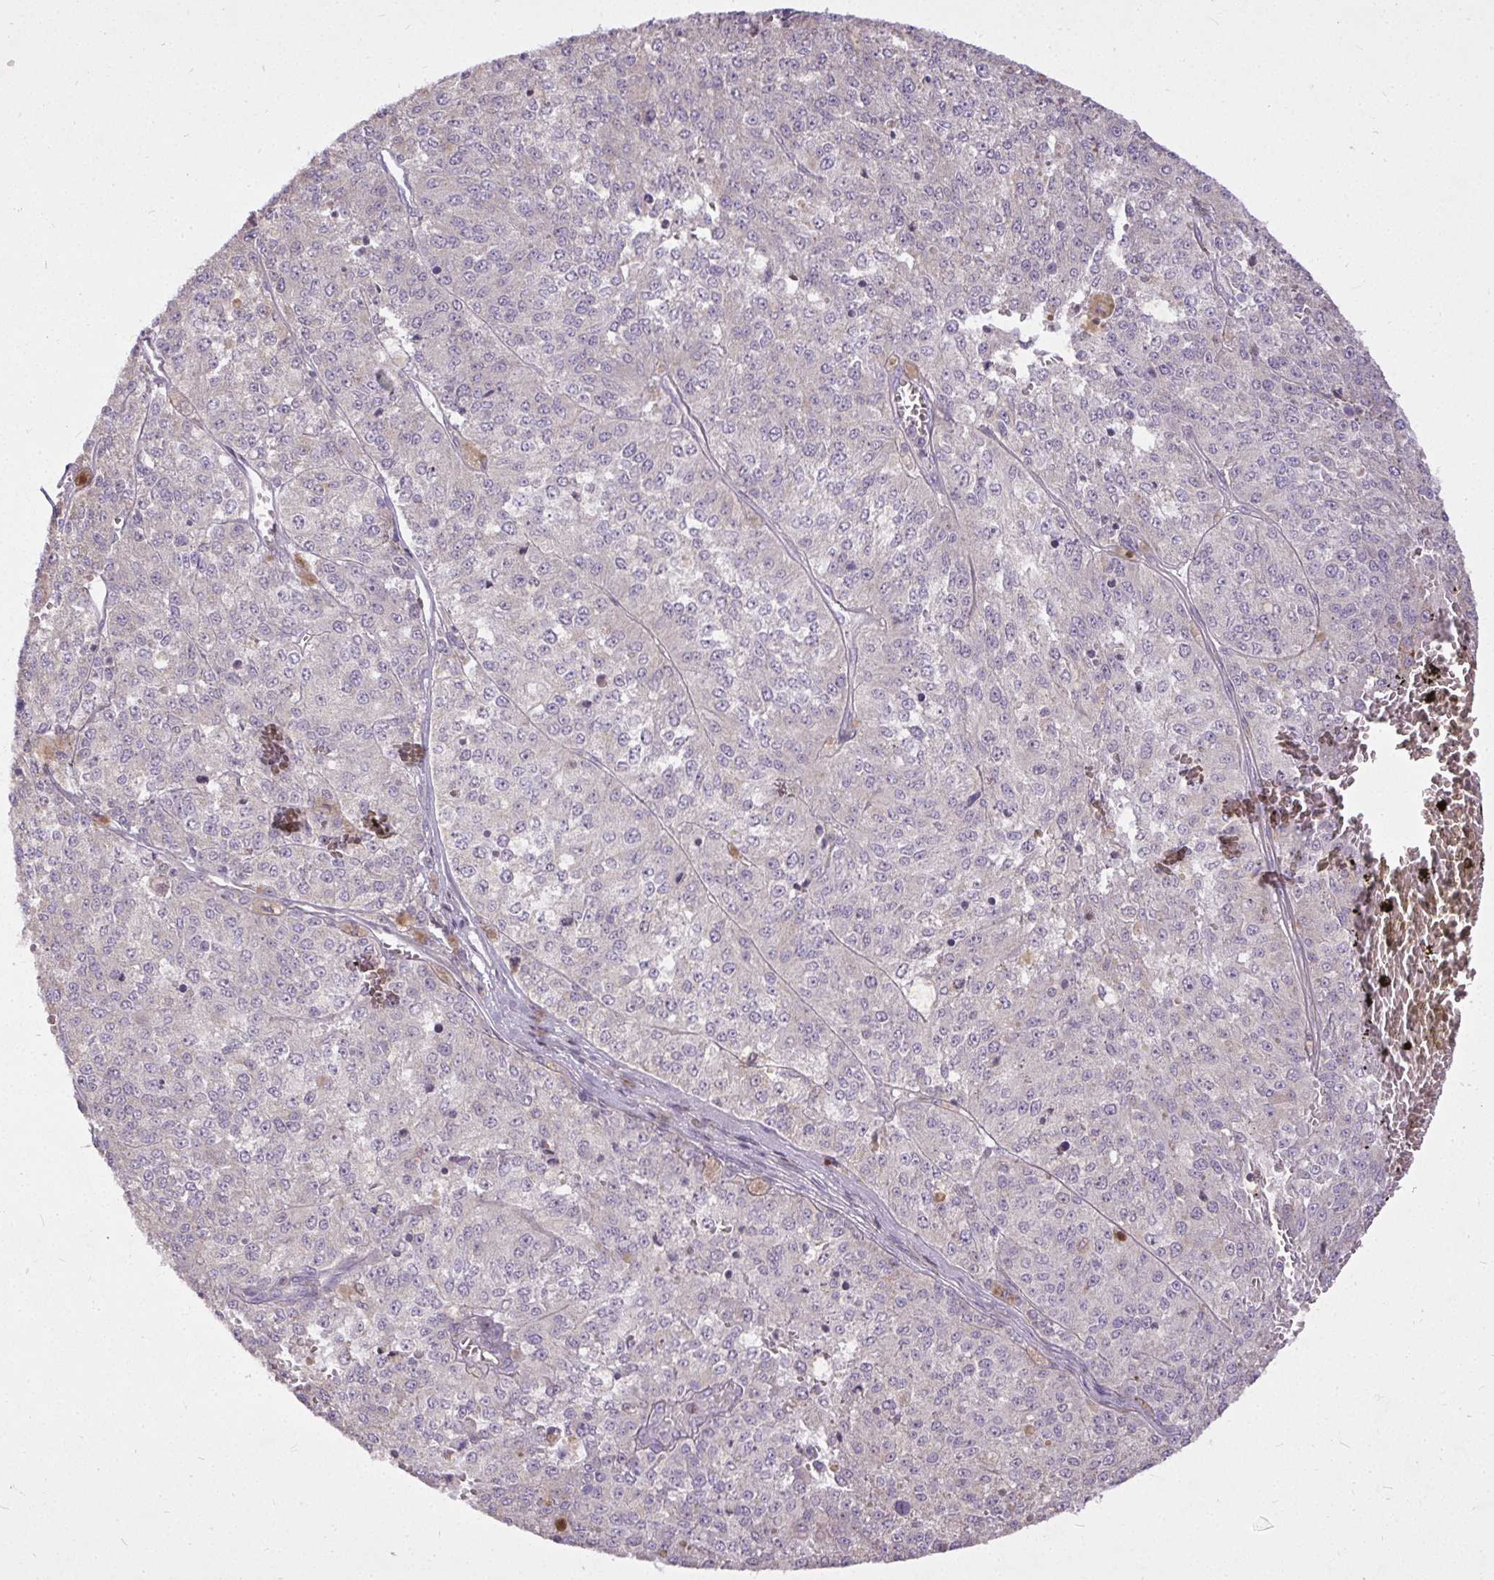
{"staining": {"intensity": "negative", "quantity": "none", "location": "none"}, "tissue": "melanoma", "cell_type": "Tumor cells", "image_type": "cancer", "snomed": [{"axis": "morphology", "description": "Malignant melanoma, Metastatic site"}, {"axis": "topography", "description": "Lymph node"}], "caption": "High magnification brightfield microscopy of melanoma stained with DAB (3,3'-diaminobenzidine) (brown) and counterstained with hematoxylin (blue): tumor cells show no significant staining.", "gene": "STRIP1", "patient": {"sex": "female", "age": 64}}